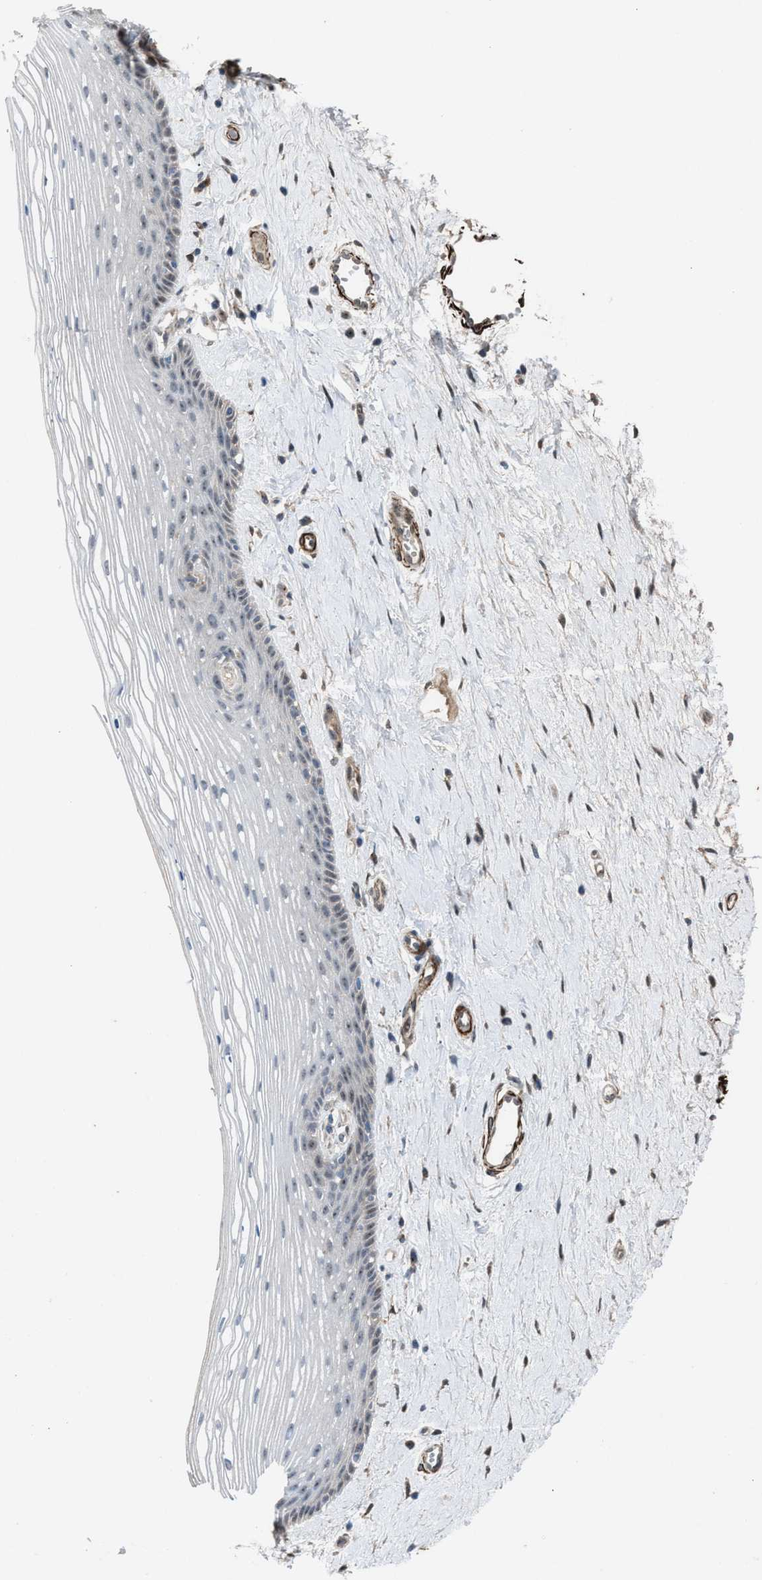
{"staining": {"intensity": "weak", "quantity": "<25%", "location": "nuclear"}, "tissue": "vagina", "cell_type": "Squamous epithelial cells", "image_type": "normal", "snomed": [{"axis": "morphology", "description": "Normal tissue, NOS"}, {"axis": "topography", "description": "Vagina"}], "caption": "IHC of benign vagina exhibits no positivity in squamous epithelial cells.", "gene": "NQO2", "patient": {"sex": "female", "age": 46}}